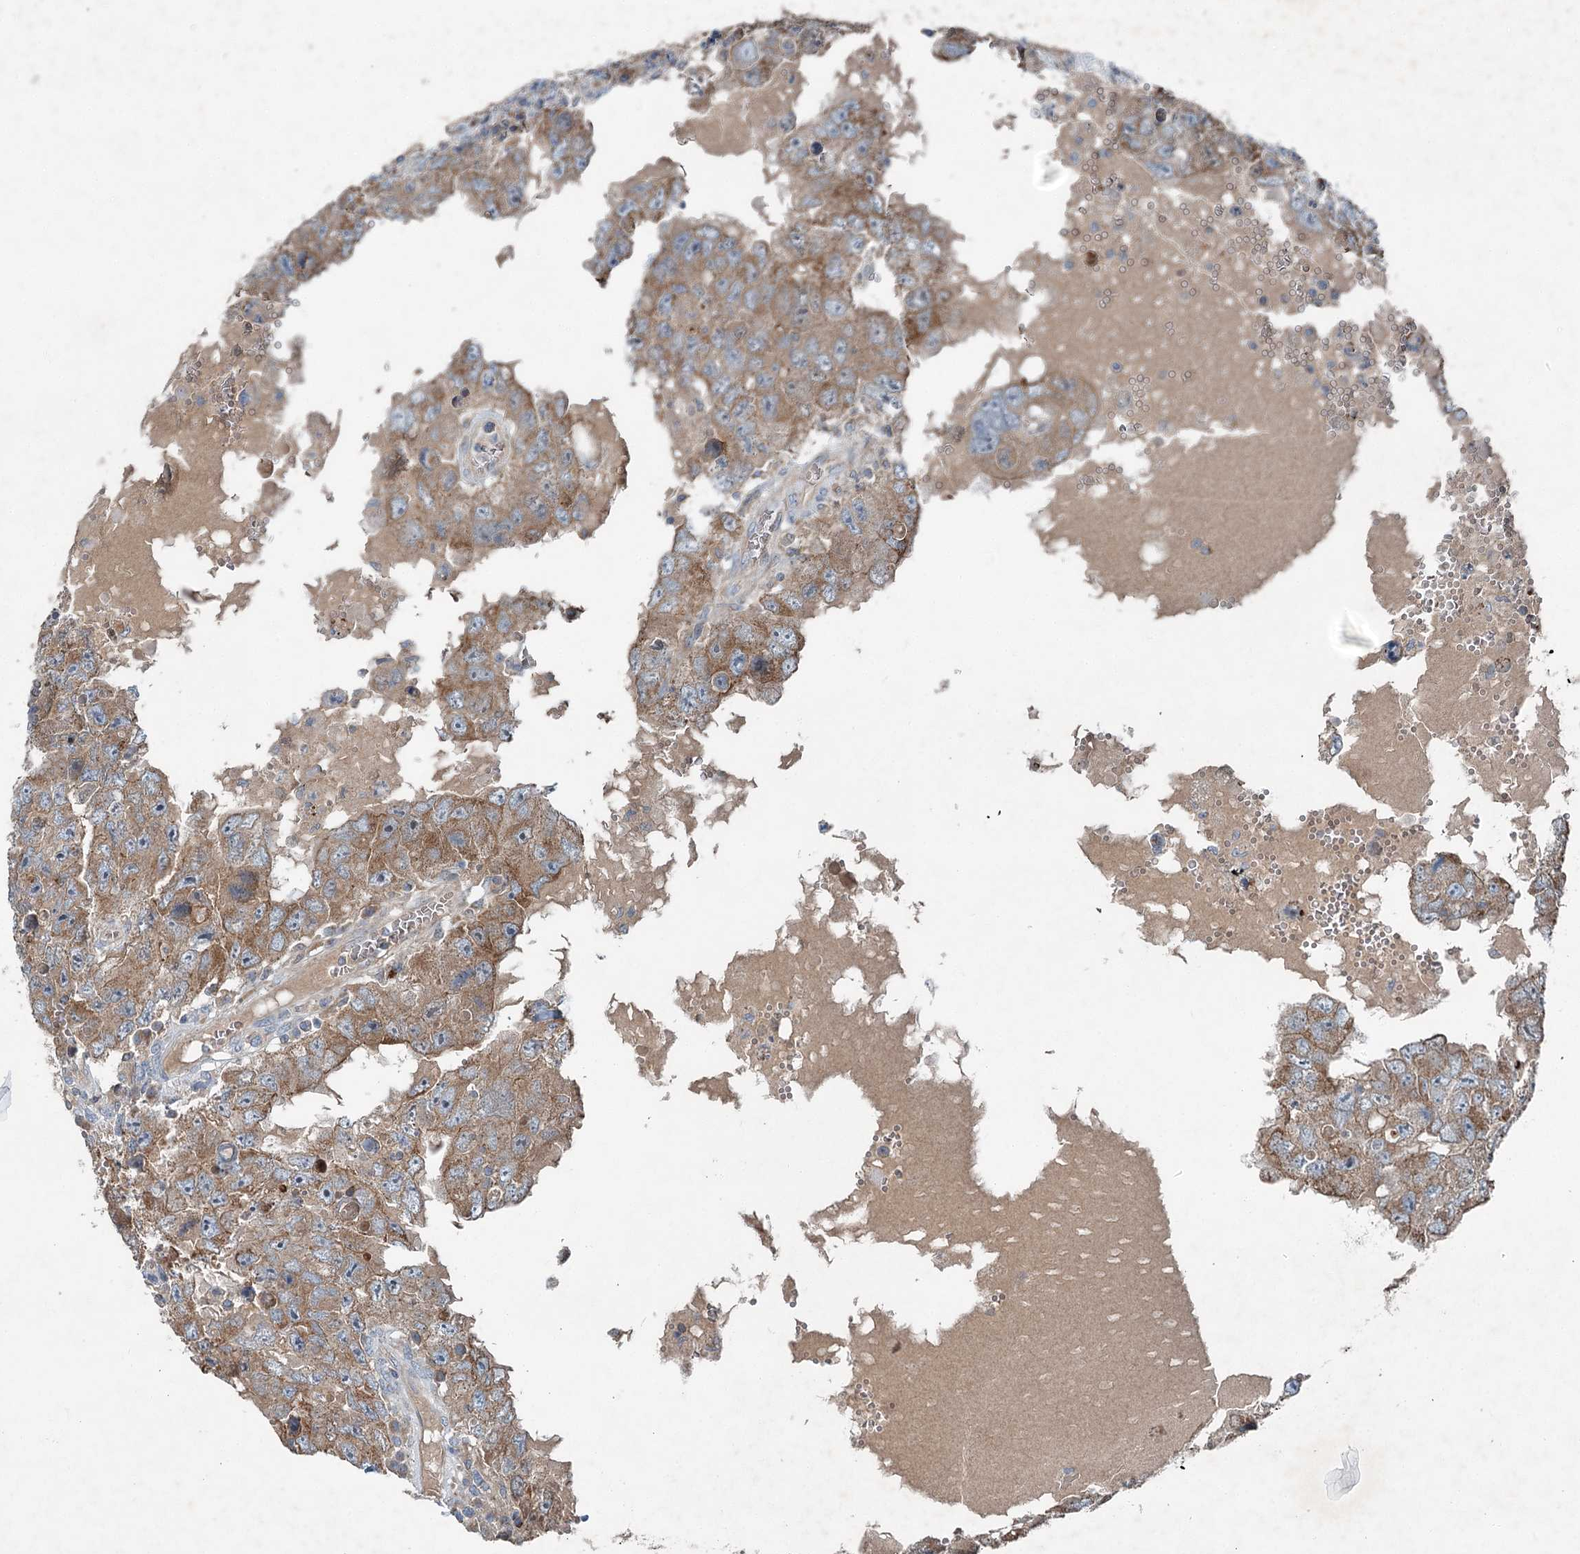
{"staining": {"intensity": "moderate", "quantity": ">75%", "location": "cytoplasmic/membranous"}, "tissue": "testis cancer", "cell_type": "Tumor cells", "image_type": "cancer", "snomed": [{"axis": "morphology", "description": "Carcinoma, Embryonal, NOS"}, {"axis": "topography", "description": "Testis"}], "caption": "Tumor cells display medium levels of moderate cytoplasmic/membranous positivity in about >75% of cells in testis cancer. The staining was performed using DAB (3,3'-diaminobenzidine) to visualize the protein expression in brown, while the nuclei were stained in blue with hematoxylin (Magnification: 20x).", "gene": "CHCHD5", "patient": {"sex": "male", "age": 26}}